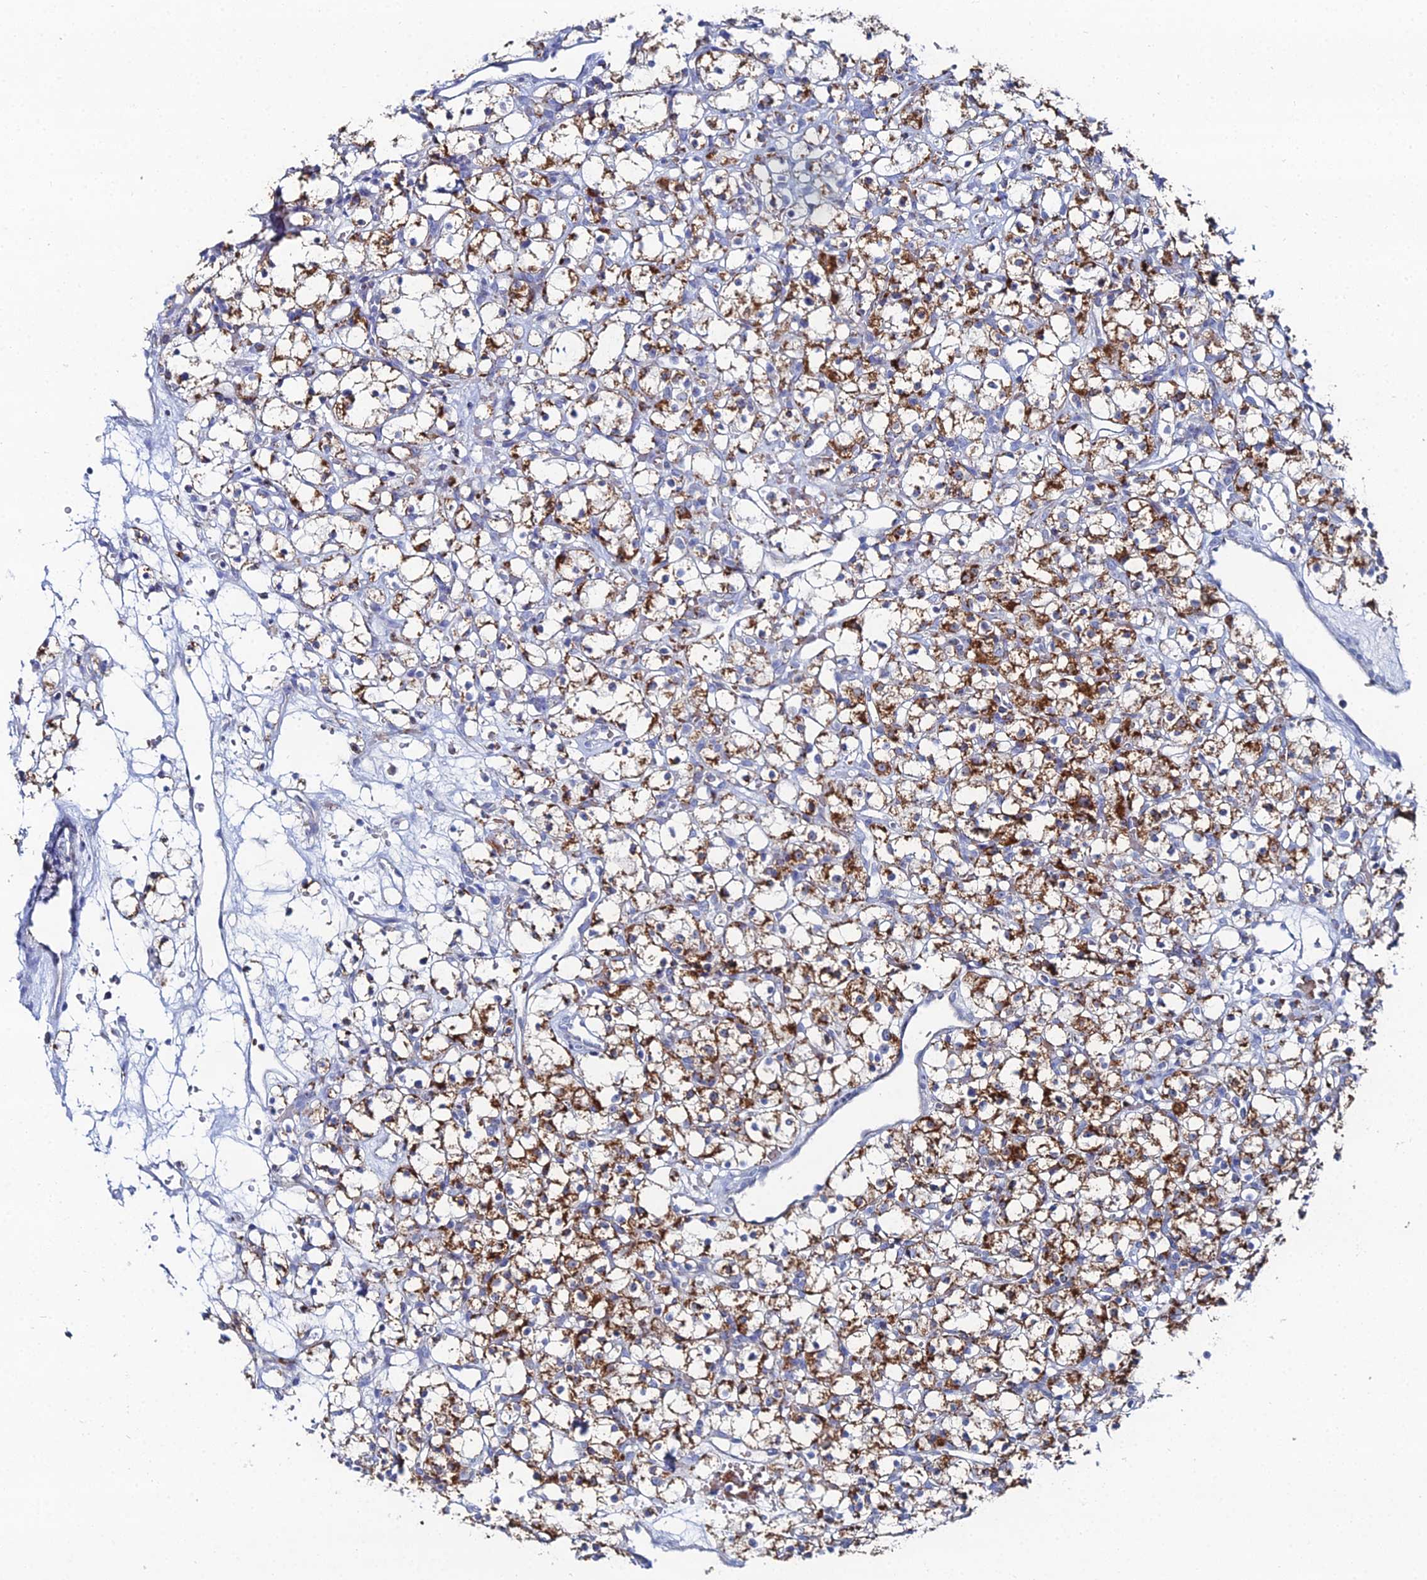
{"staining": {"intensity": "strong", "quantity": "25%-75%", "location": "cytoplasmic/membranous"}, "tissue": "renal cancer", "cell_type": "Tumor cells", "image_type": "cancer", "snomed": [{"axis": "morphology", "description": "Adenocarcinoma, NOS"}, {"axis": "topography", "description": "Kidney"}], "caption": "High-power microscopy captured an immunohistochemistry histopathology image of renal cancer, revealing strong cytoplasmic/membranous staining in approximately 25%-75% of tumor cells.", "gene": "MPC1", "patient": {"sex": "female", "age": 59}}